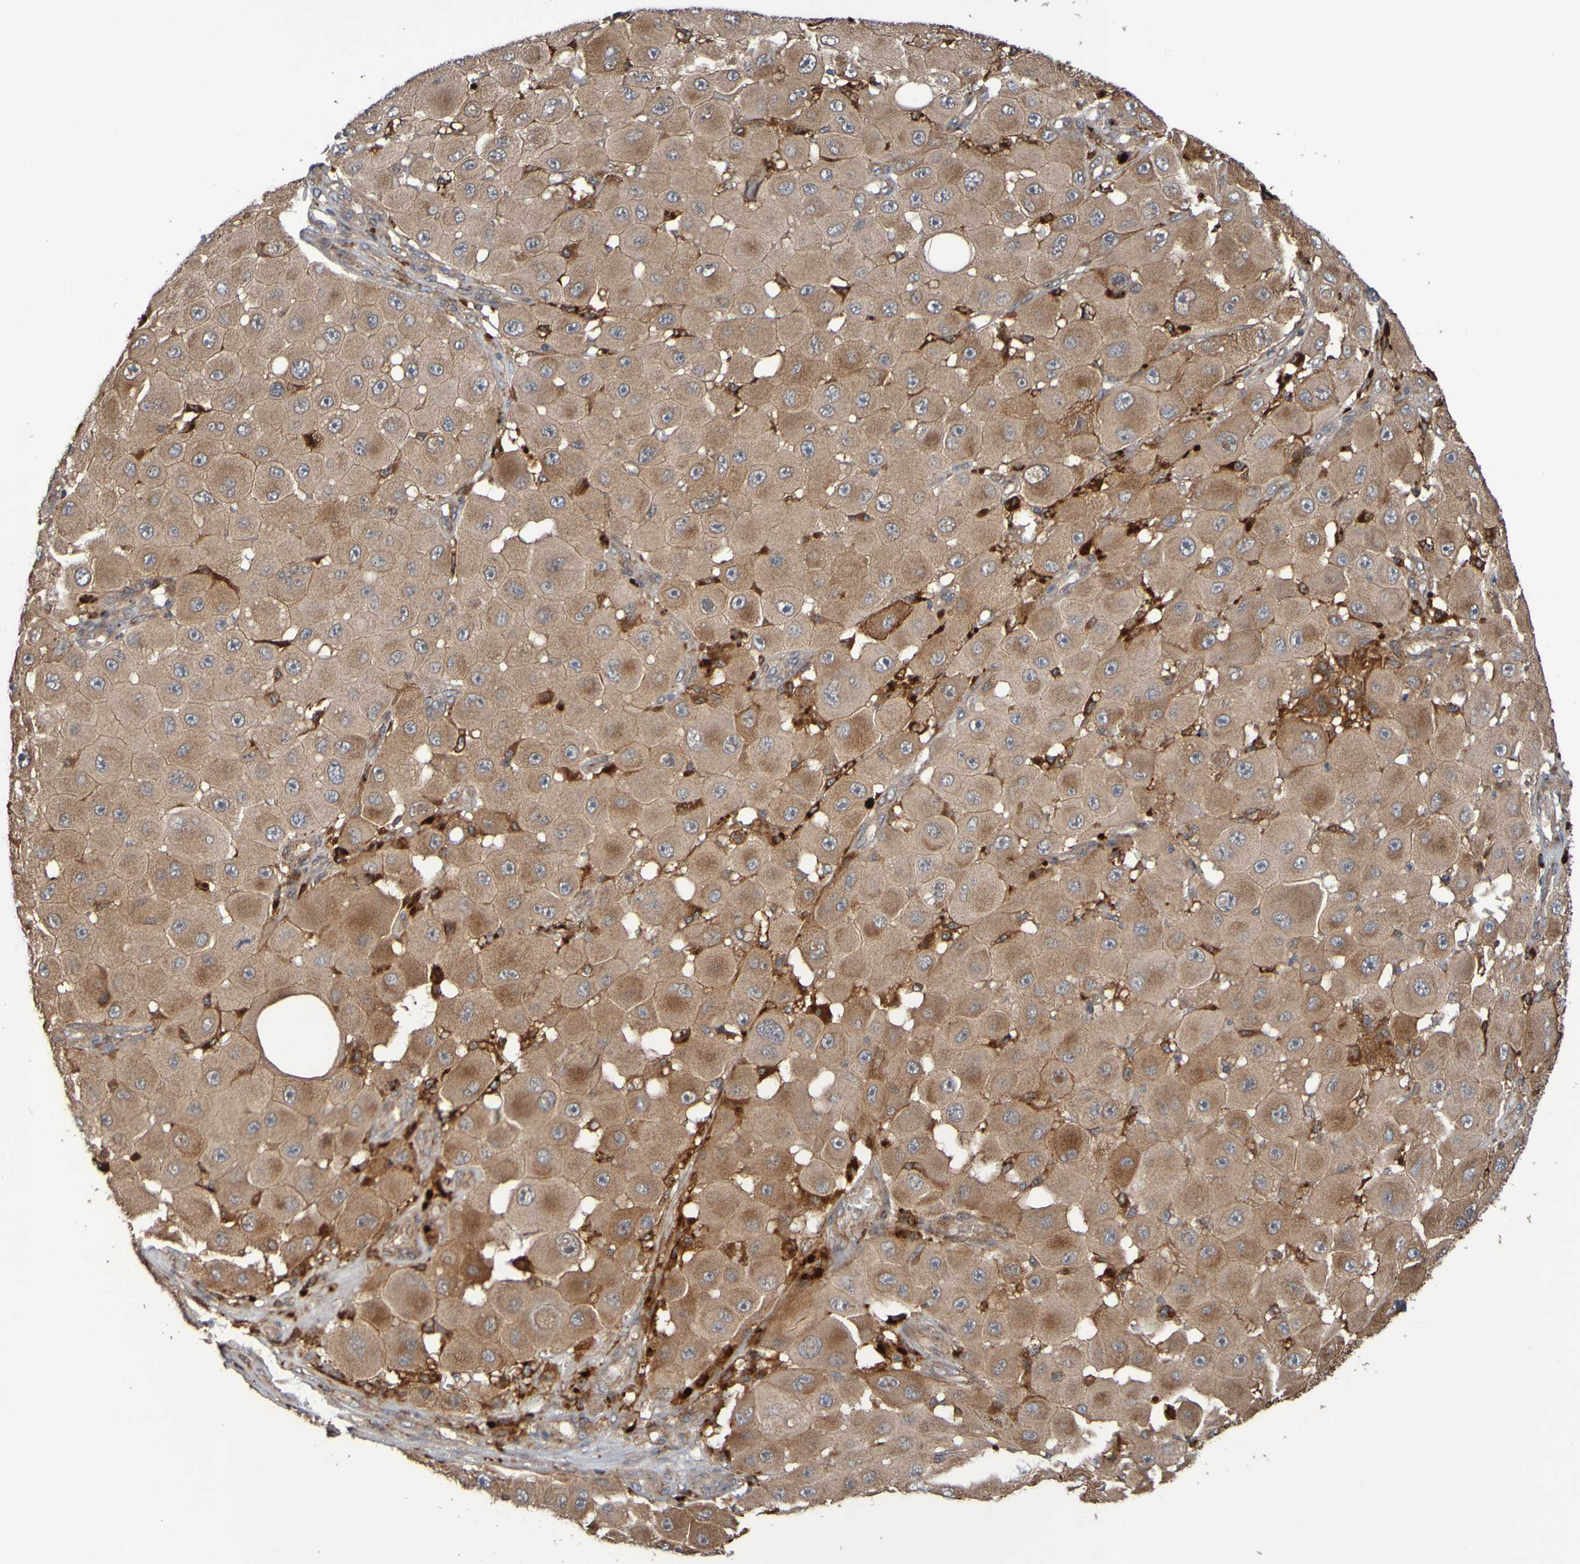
{"staining": {"intensity": "moderate", "quantity": ">75%", "location": "cytoplasmic/membranous"}, "tissue": "melanoma", "cell_type": "Tumor cells", "image_type": "cancer", "snomed": [{"axis": "morphology", "description": "Malignant melanoma, NOS"}, {"axis": "topography", "description": "Skin"}], "caption": "Malignant melanoma was stained to show a protein in brown. There is medium levels of moderate cytoplasmic/membranous positivity in approximately >75% of tumor cells. The staining was performed using DAB (3,3'-diaminobenzidine) to visualize the protein expression in brown, while the nuclei were stained in blue with hematoxylin (Magnification: 20x).", "gene": "UCN", "patient": {"sex": "female", "age": 81}}